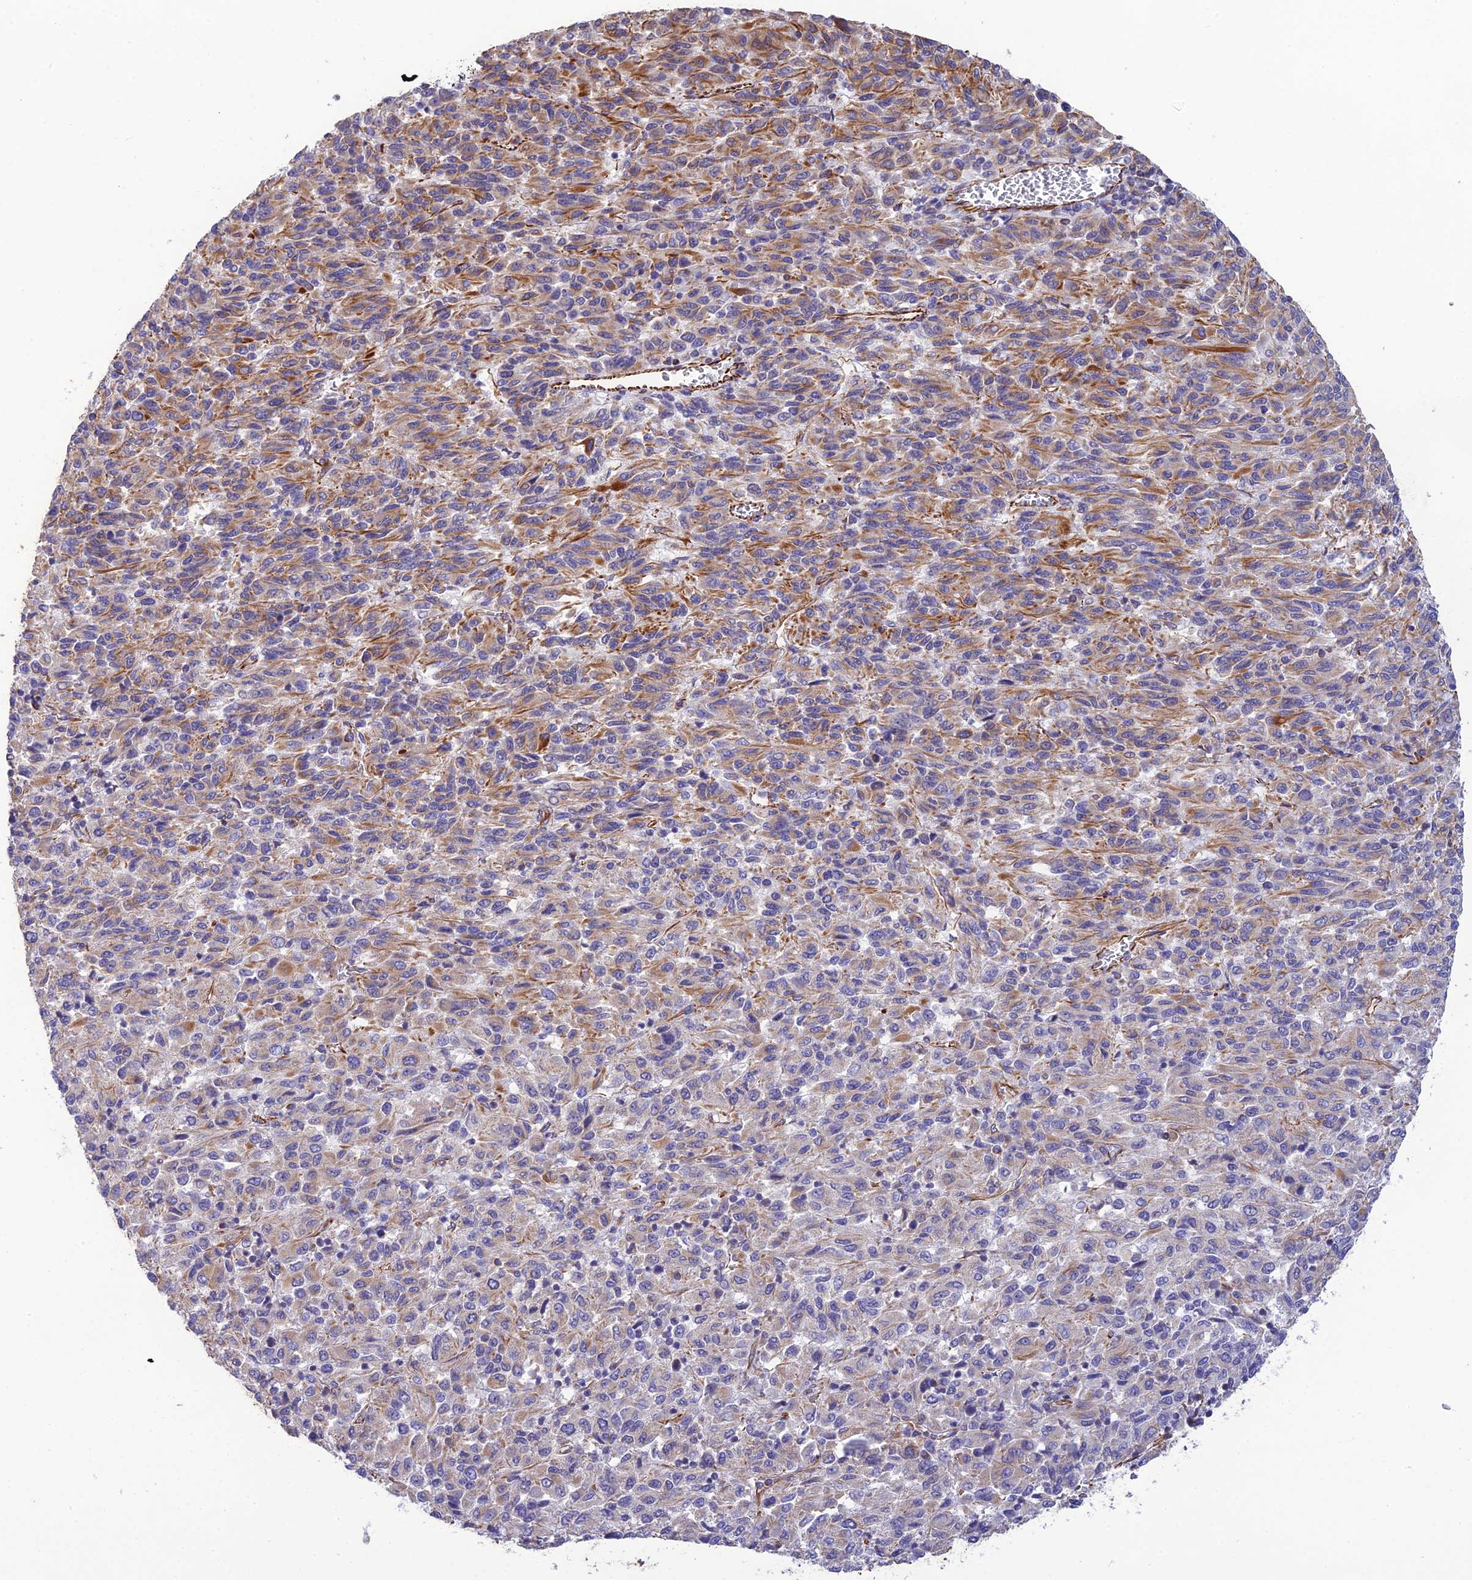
{"staining": {"intensity": "moderate", "quantity": "<25%", "location": "cytoplasmic/membranous"}, "tissue": "melanoma", "cell_type": "Tumor cells", "image_type": "cancer", "snomed": [{"axis": "morphology", "description": "Malignant melanoma, Metastatic site"}, {"axis": "topography", "description": "Lung"}], "caption": "This histopathology image shows IHC staining of human melanoma, with low moderate cytoplasmic/membranous staining in approximately <25% of tumor cells.", "gene": "FBXL20", "patient": {"sex": "male", "age": 64}}